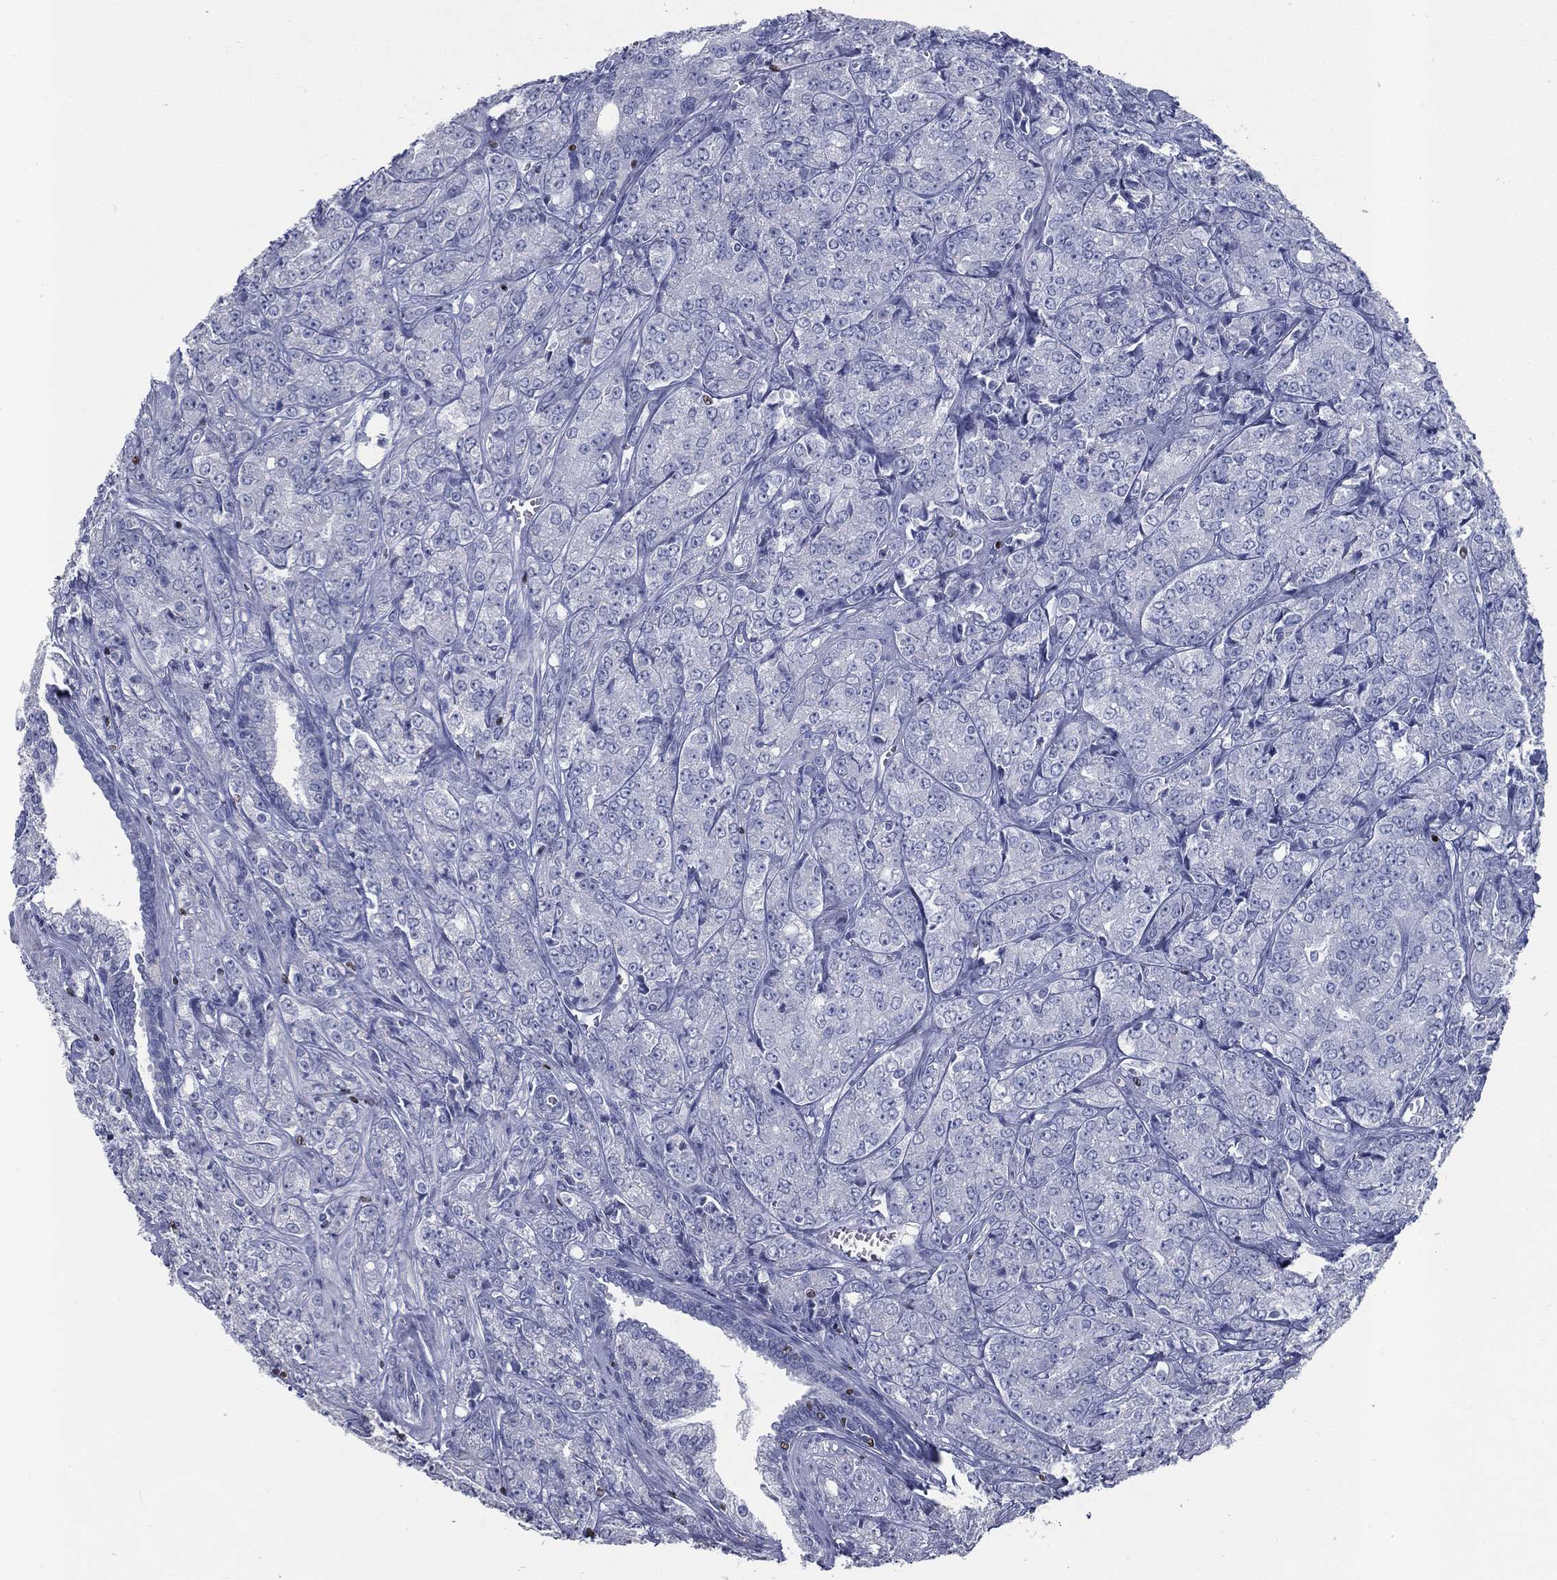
{"staining": {"intensity": "negative", "quantity": "none", "location": "none"}, "tissue": "prostate cancer", "cell_type": "Tumor cells", "image_type": "cancer", "snomed": [{"axis": "morphology", "description": "Adenocarcinoma, NOS"}, {"axis": "topography", "description": "Prostate and seminal vesicle, NOS"}, {"axis": "topography", "description": "Prostate"}], "caption": "Immunohistochemistry (IHC) micrograph of neoplastic tissue: prostate adenocarcinoma stained with DAB (3,3'-diaminobenzidine) exhibits no significant protein positivity in tumor cells.", "gene": "PYHIN1", "patient": {"sex": "male", "age": 68}}